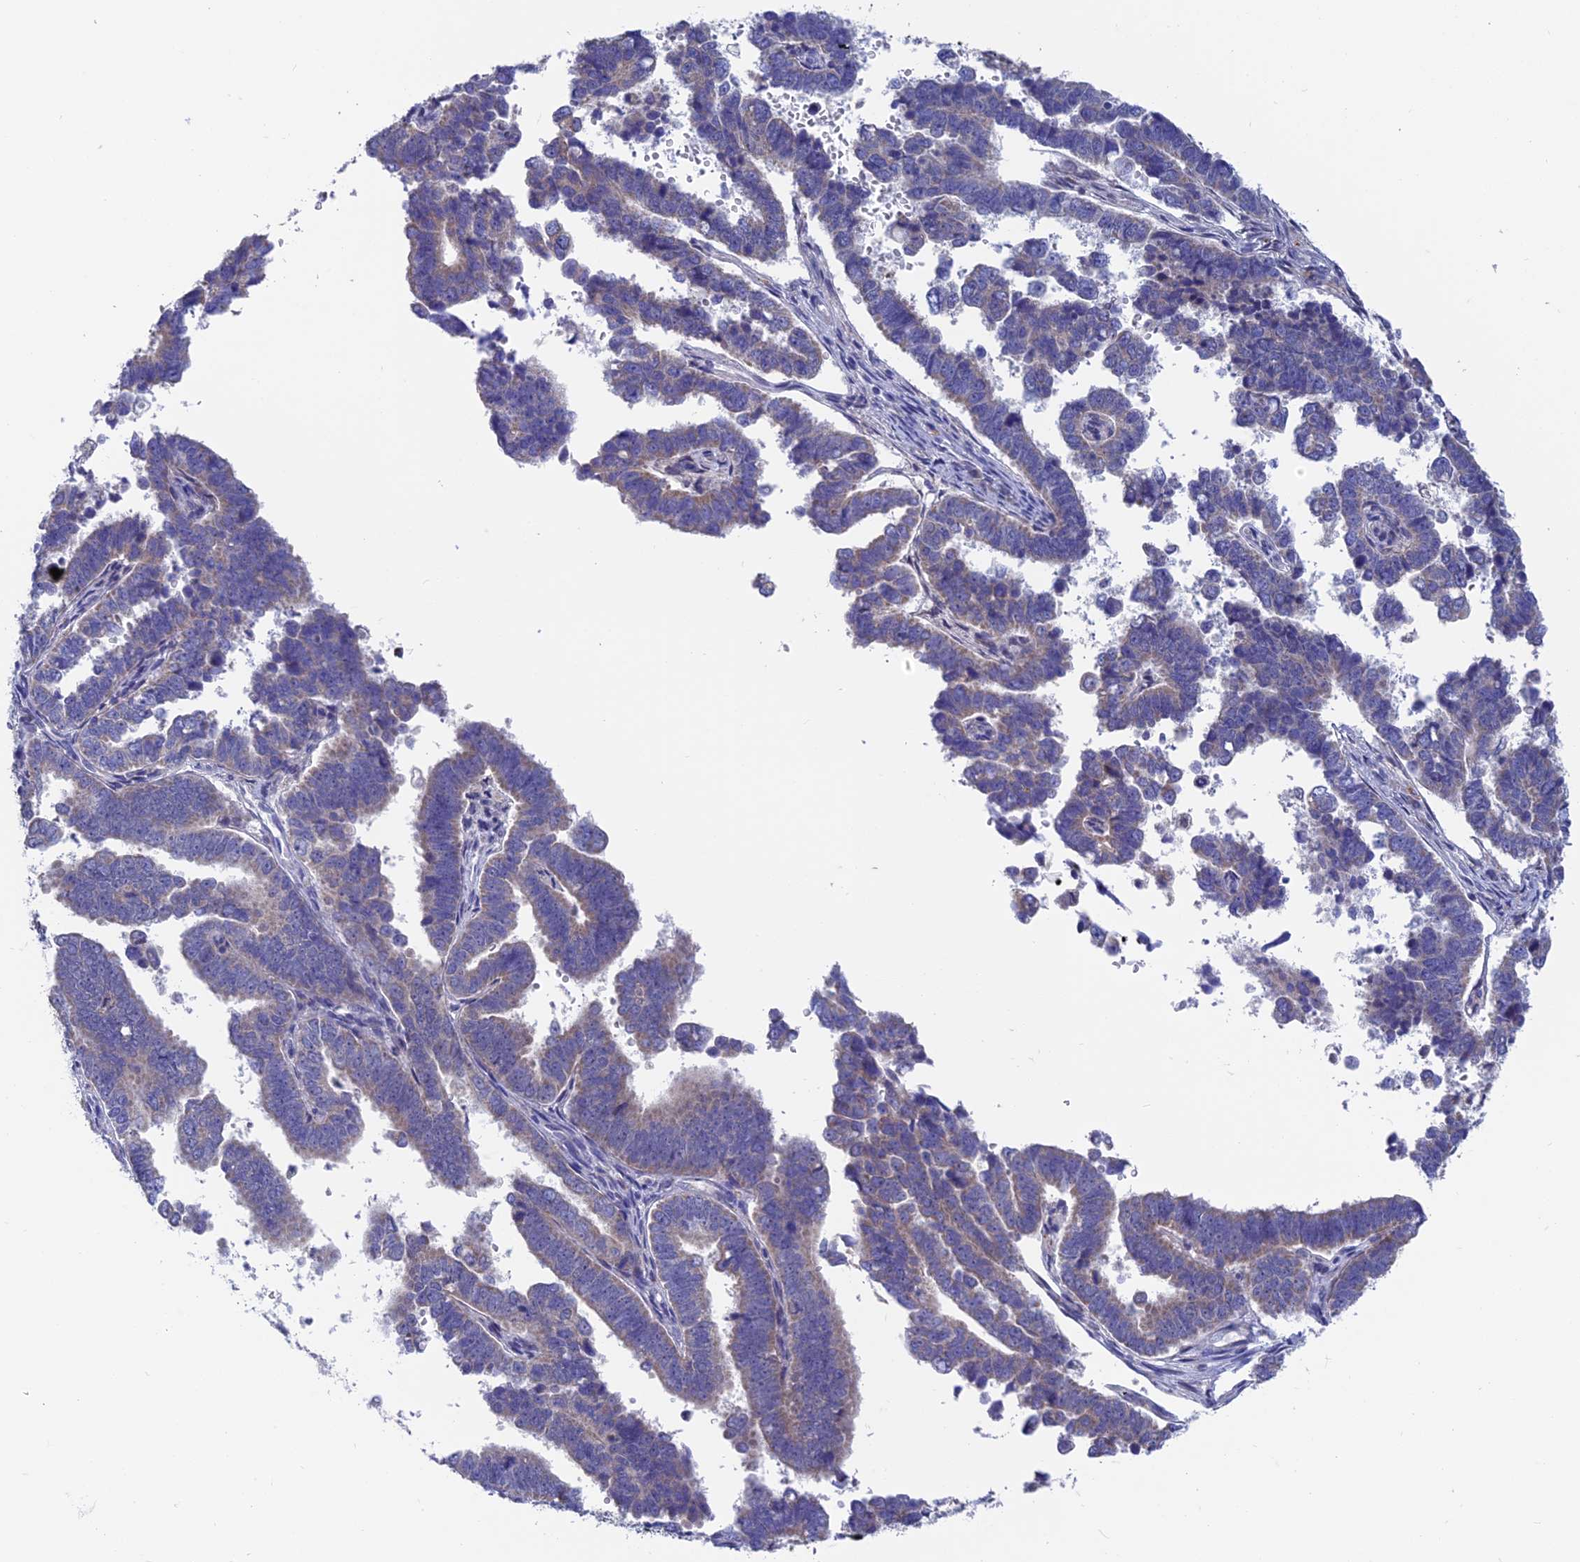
{"staining": {"intensity": "weak", "quantity": "<25%", "location": "cytoplasmic/membranous"}, "tissue": "endometrial cancer", "cell_type": "Tumor cells", "image_type": "cancer", "snomed": [{"axis": "morphology", "description": "Adenocarcinoma, NOS"}, {"axis": "topography", "description": "Endometrium"}], "caption": "An image of endometrial adenocarcinoma stained for a protein shows no brown staining in tumor cells. (DAB (3,3'-diaminobenzidine) IHC, high magnification).", "gene": "AK4", "patient": {"sex": "female", "age": 75}}